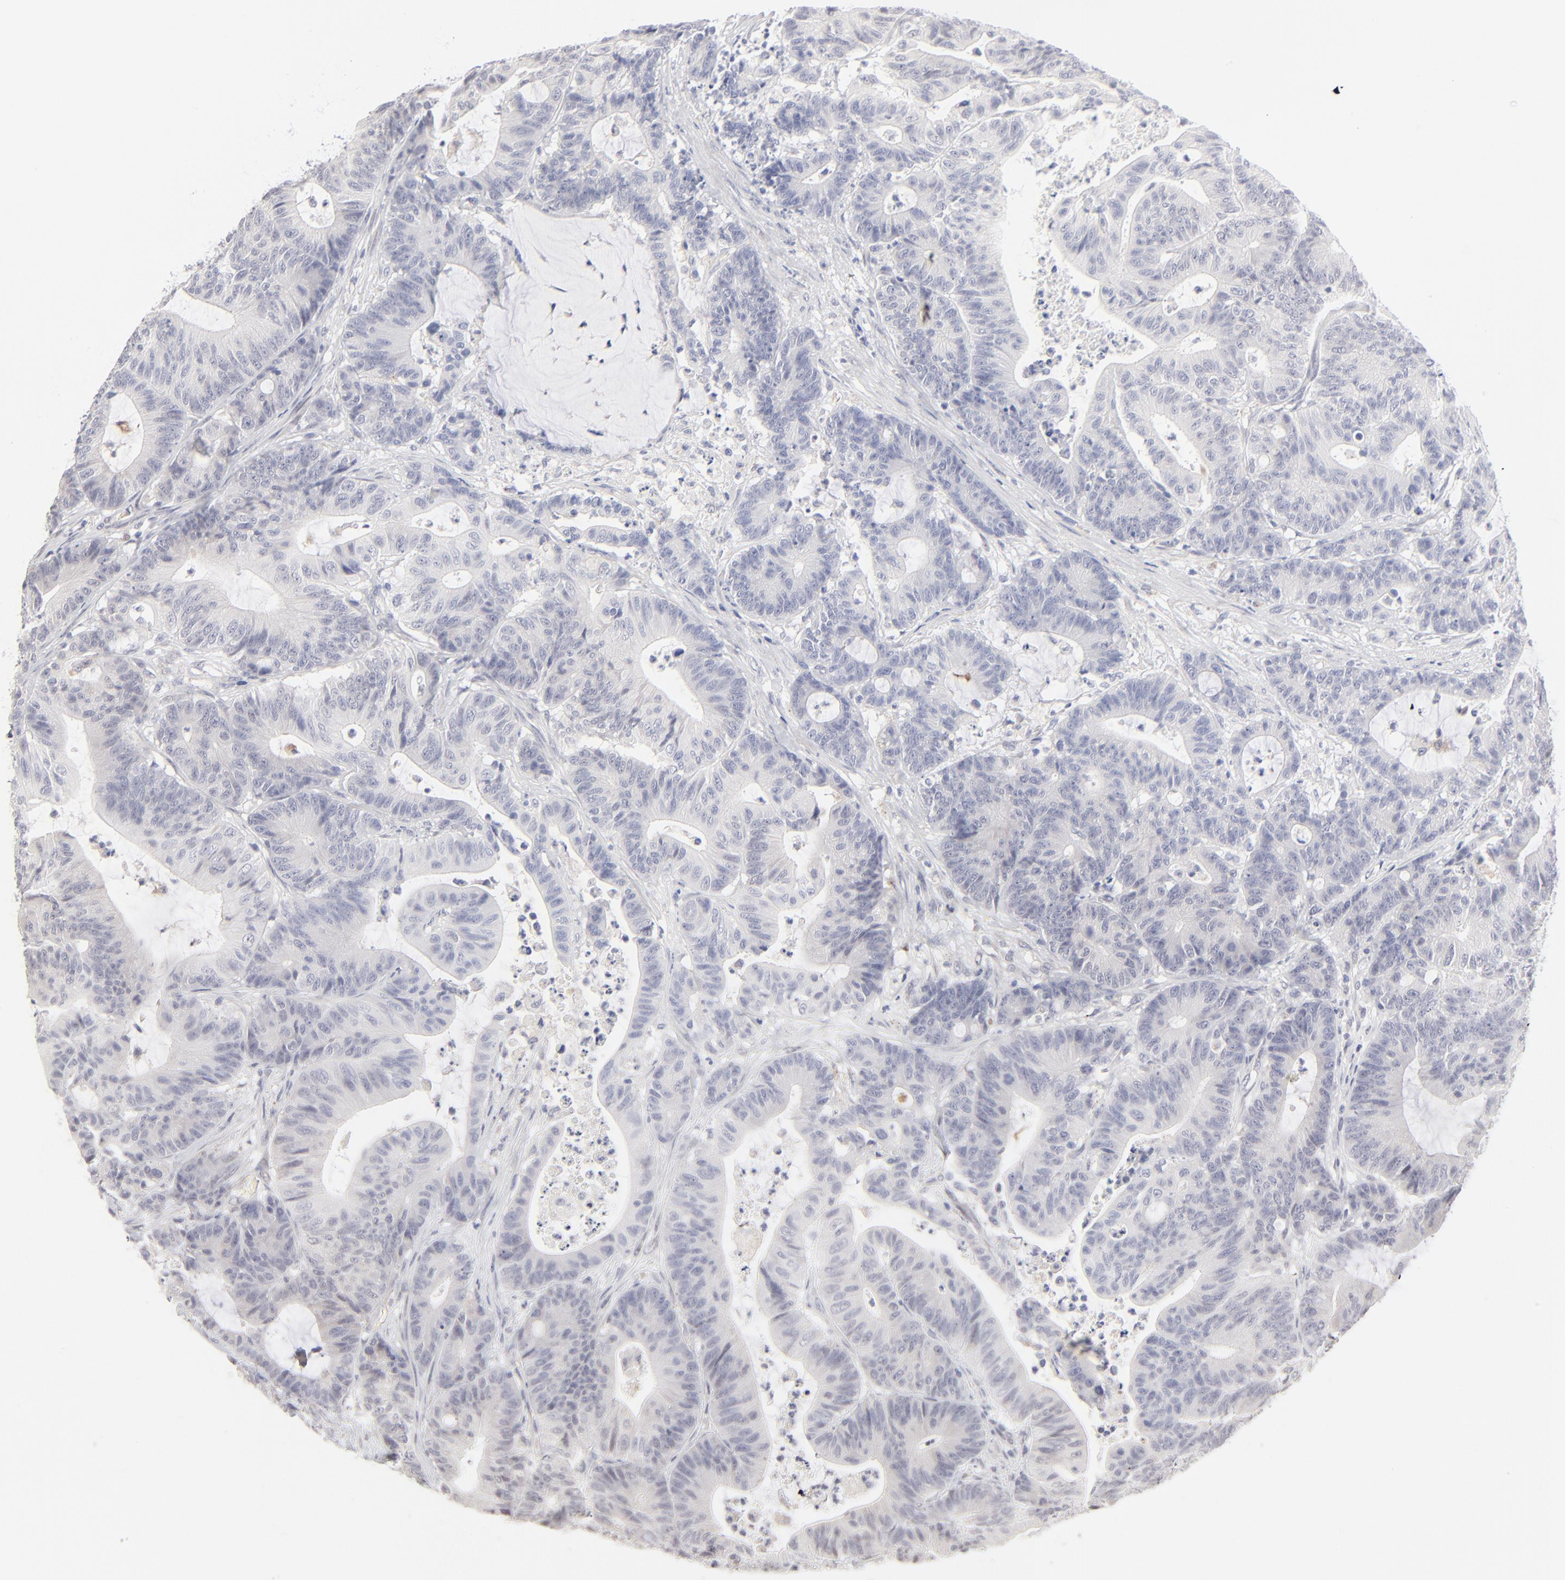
{"staining": {"intensity": "negative", "quantity": "none", "location": "none"}, "tissue": "colorectal cancer", "cell_type": "Tumor cells", "image_type": "cancer", "snomed": [{"axis": "morphology", "description": "Adenocarcinoma, NOS"}, {"axis": "topography", "description": "Colon"}], "caption": "Protein analysis of colorectal cancer (adenocarcinoma) reveals no significant positivity in tumor cells. (DAB IHC visualized using brightfield microscopy, high magnification).", "gene": "RBM3", "patient": {"sex": "female", "age": 84}}